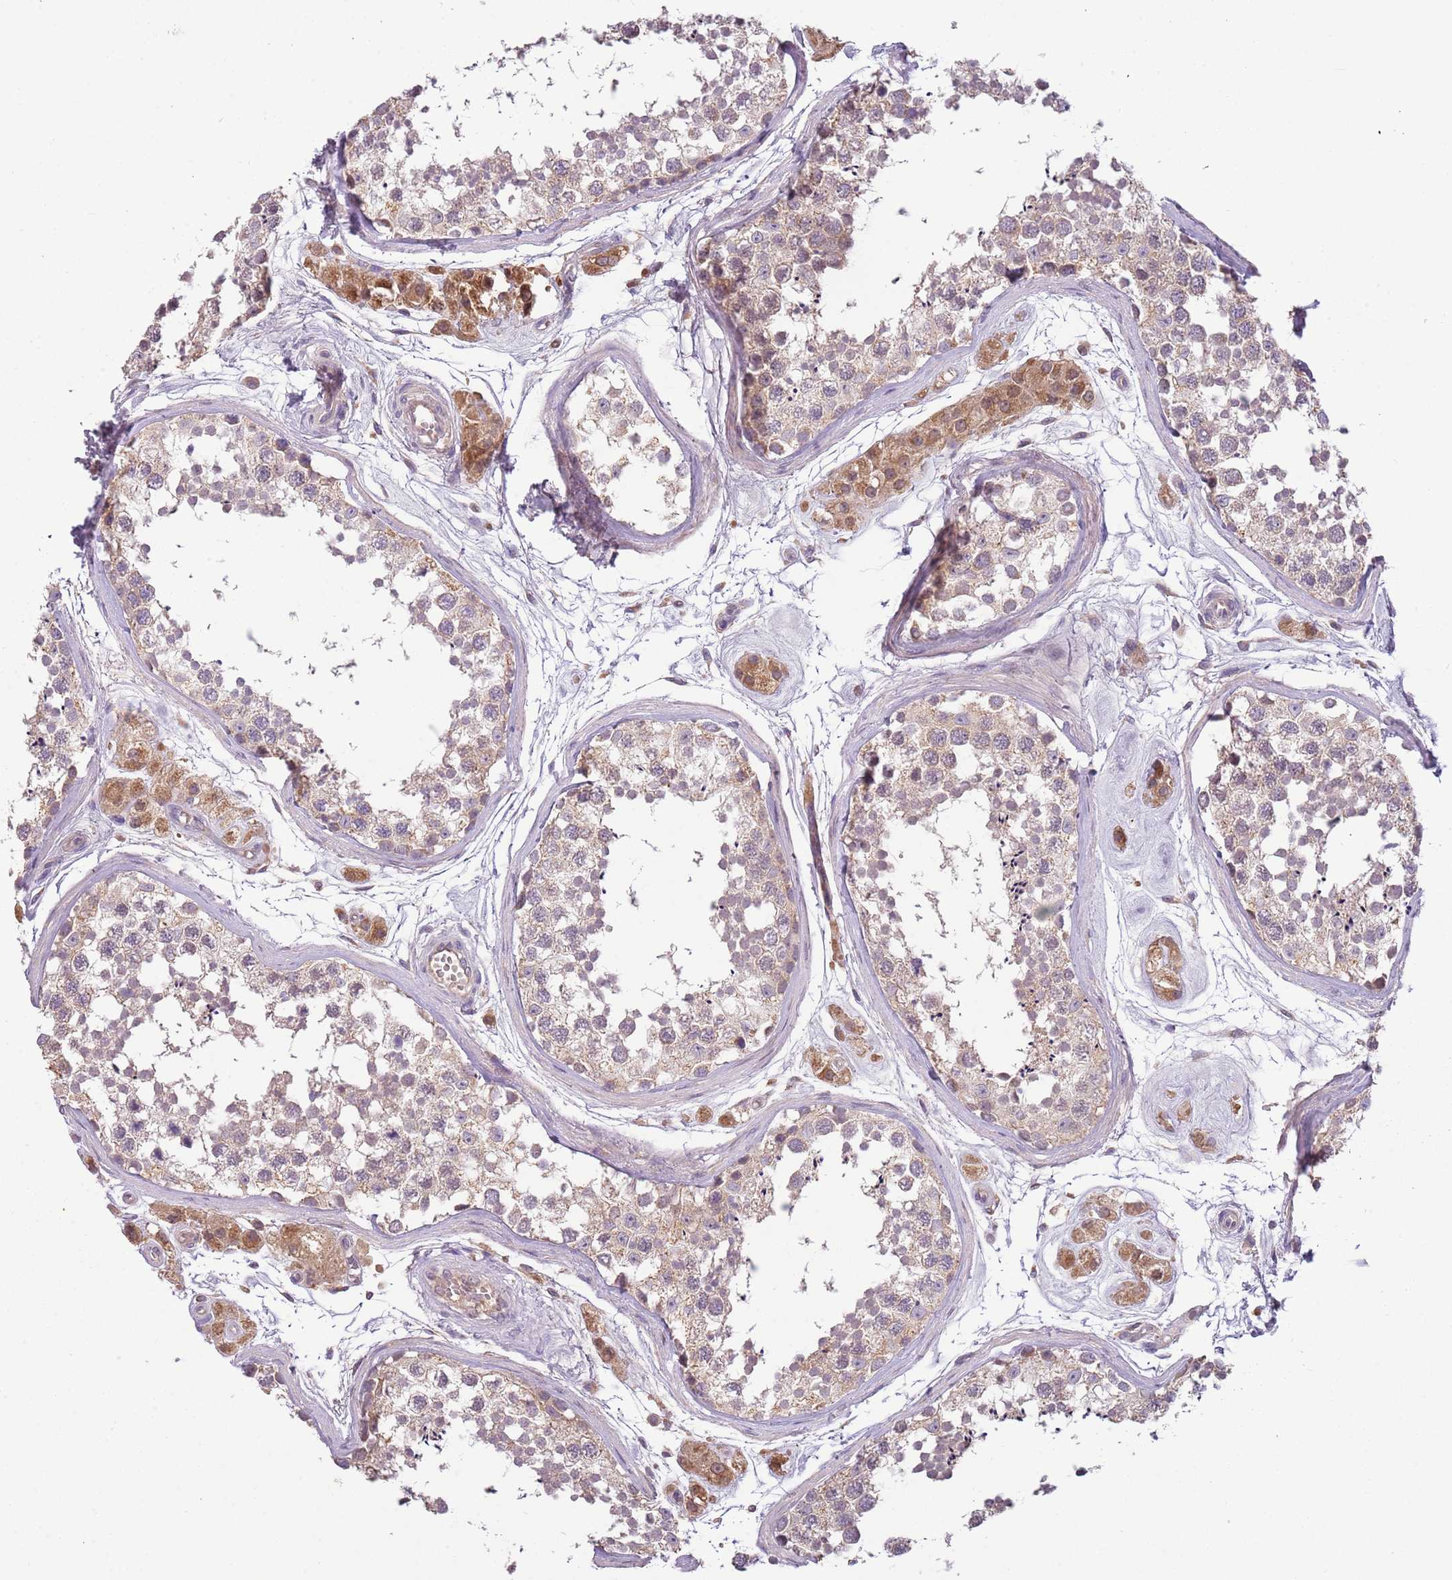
{"staining": {"intensity": "weak", "quantity": "25%-75%", "location": "cytoplasmic/membranous"}, "tissue": "testis", "cell_type": "Cells in seminiferous ducts", "image_type": "normal", "snomed": [{"axis": "morphology", "description": "Normal tissue, NOS"}, {"axis": "topography", "description": "Testis"}], "caption": "A brown stain highlights weak cytoplasmic/membranous positivity of a protein in cells in seminiferous ducts of benign human testis. The protein of interest is stained brown, and the nuclei are stained in blue (DAB IHC with brightfield microscopy, high magnification).", "gene": "FECH", "patient": {"sex": "male", "age": 56}}